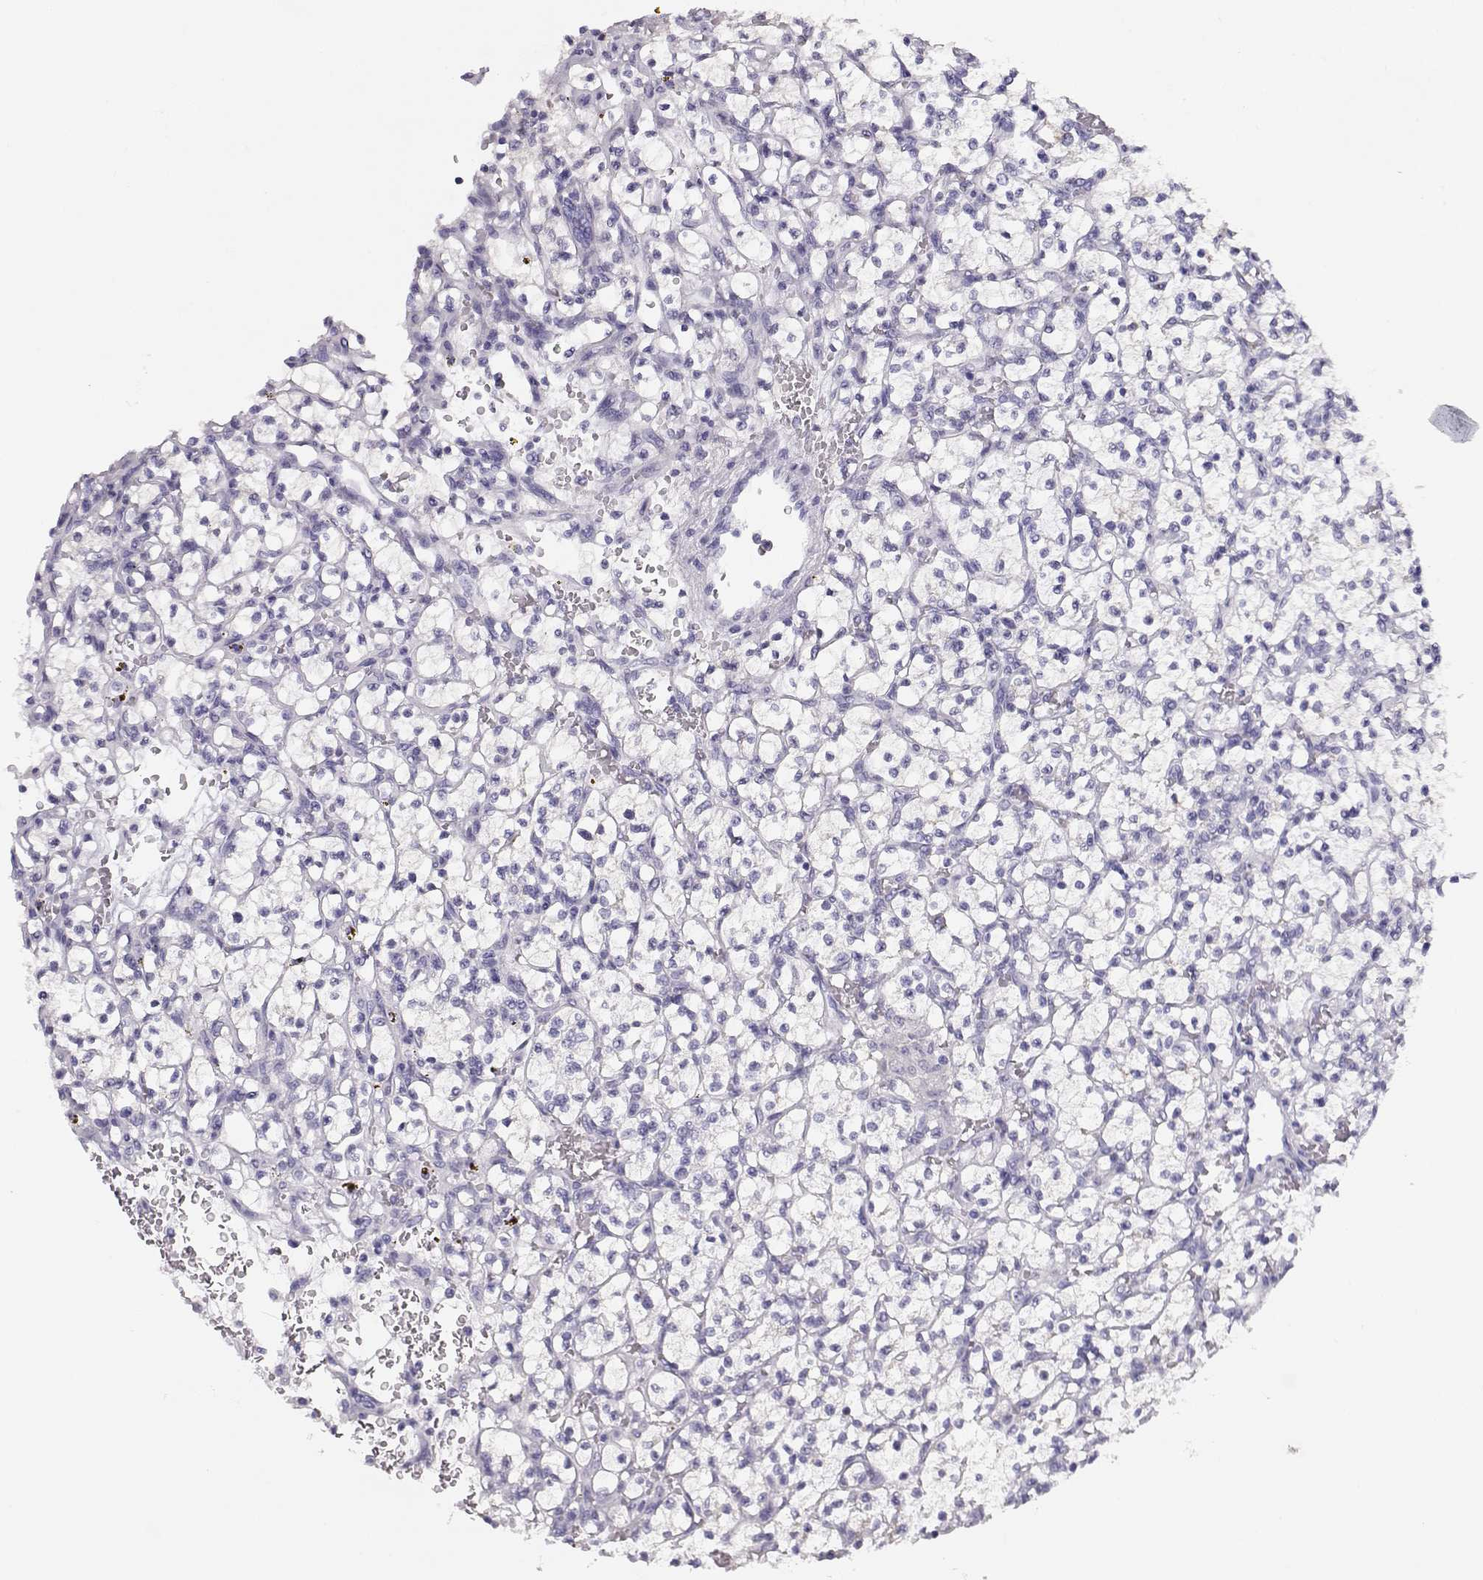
{"staining": {"intensity": "negative", "quantity": "none", "location": "none"}, "tissue": "renal cancer", "cell_type": "Tumor cells", "image_type": "cancer", "snomed": [{"axis": "morphology", "description": "Adenocarcinoma, NOS"}, {"axis": "topography", "description": "Kidney"}], "caption": "Human renal cancer (adenocarcinoma) stained for a protein using IHC displays no expression in tumor cells.", "gene": "CRX", "patient": {"sex": "female", "age": 64}}